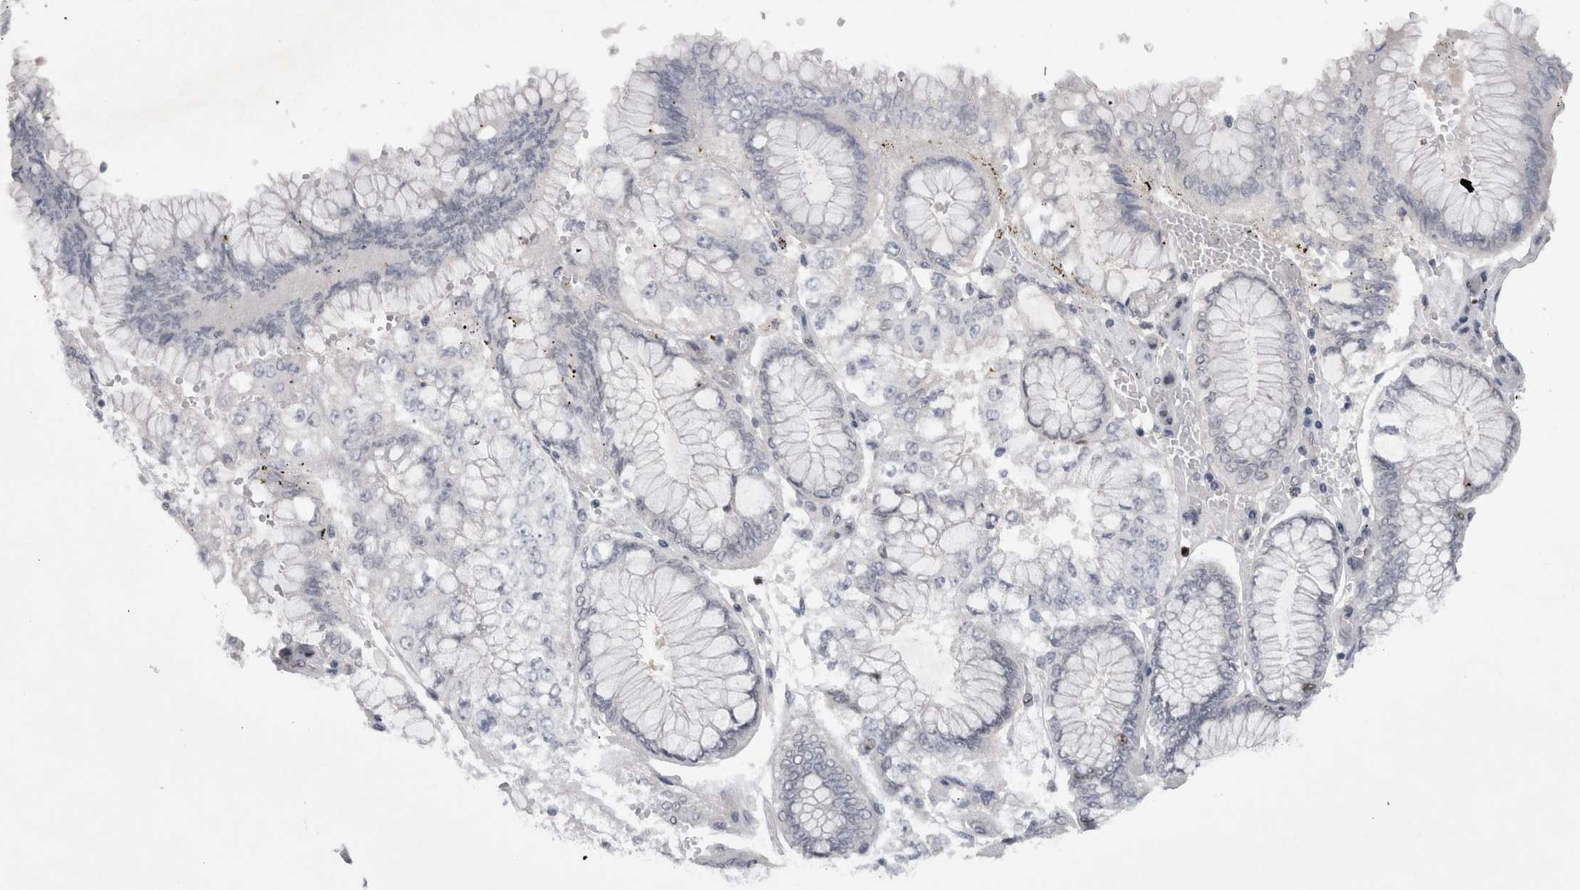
{"staining": {"intensity": "negative", "quantity": "none", "location": "none"}, "tissue": "stomach cancer", "cell_type": "Tumor cells", "image_type": "cancer", "snomed": [{"axis": "morphology", "description": "Adenocarcinoma, NOS"}, {"axis": "topography", "description": "Stomach"}], "caption": "IHC photomicrograph of neoplastic tissue: human stomach adenocarcinoma stained with DAB demonstrates no significant protein staining in tumor cells. (DAB (3,3'-diaminobenzidine) IHC visualized using brightfield microscopy, high magnification).", "gene": "KIF18B", "patient": {"sex": "male", "age": 76}}